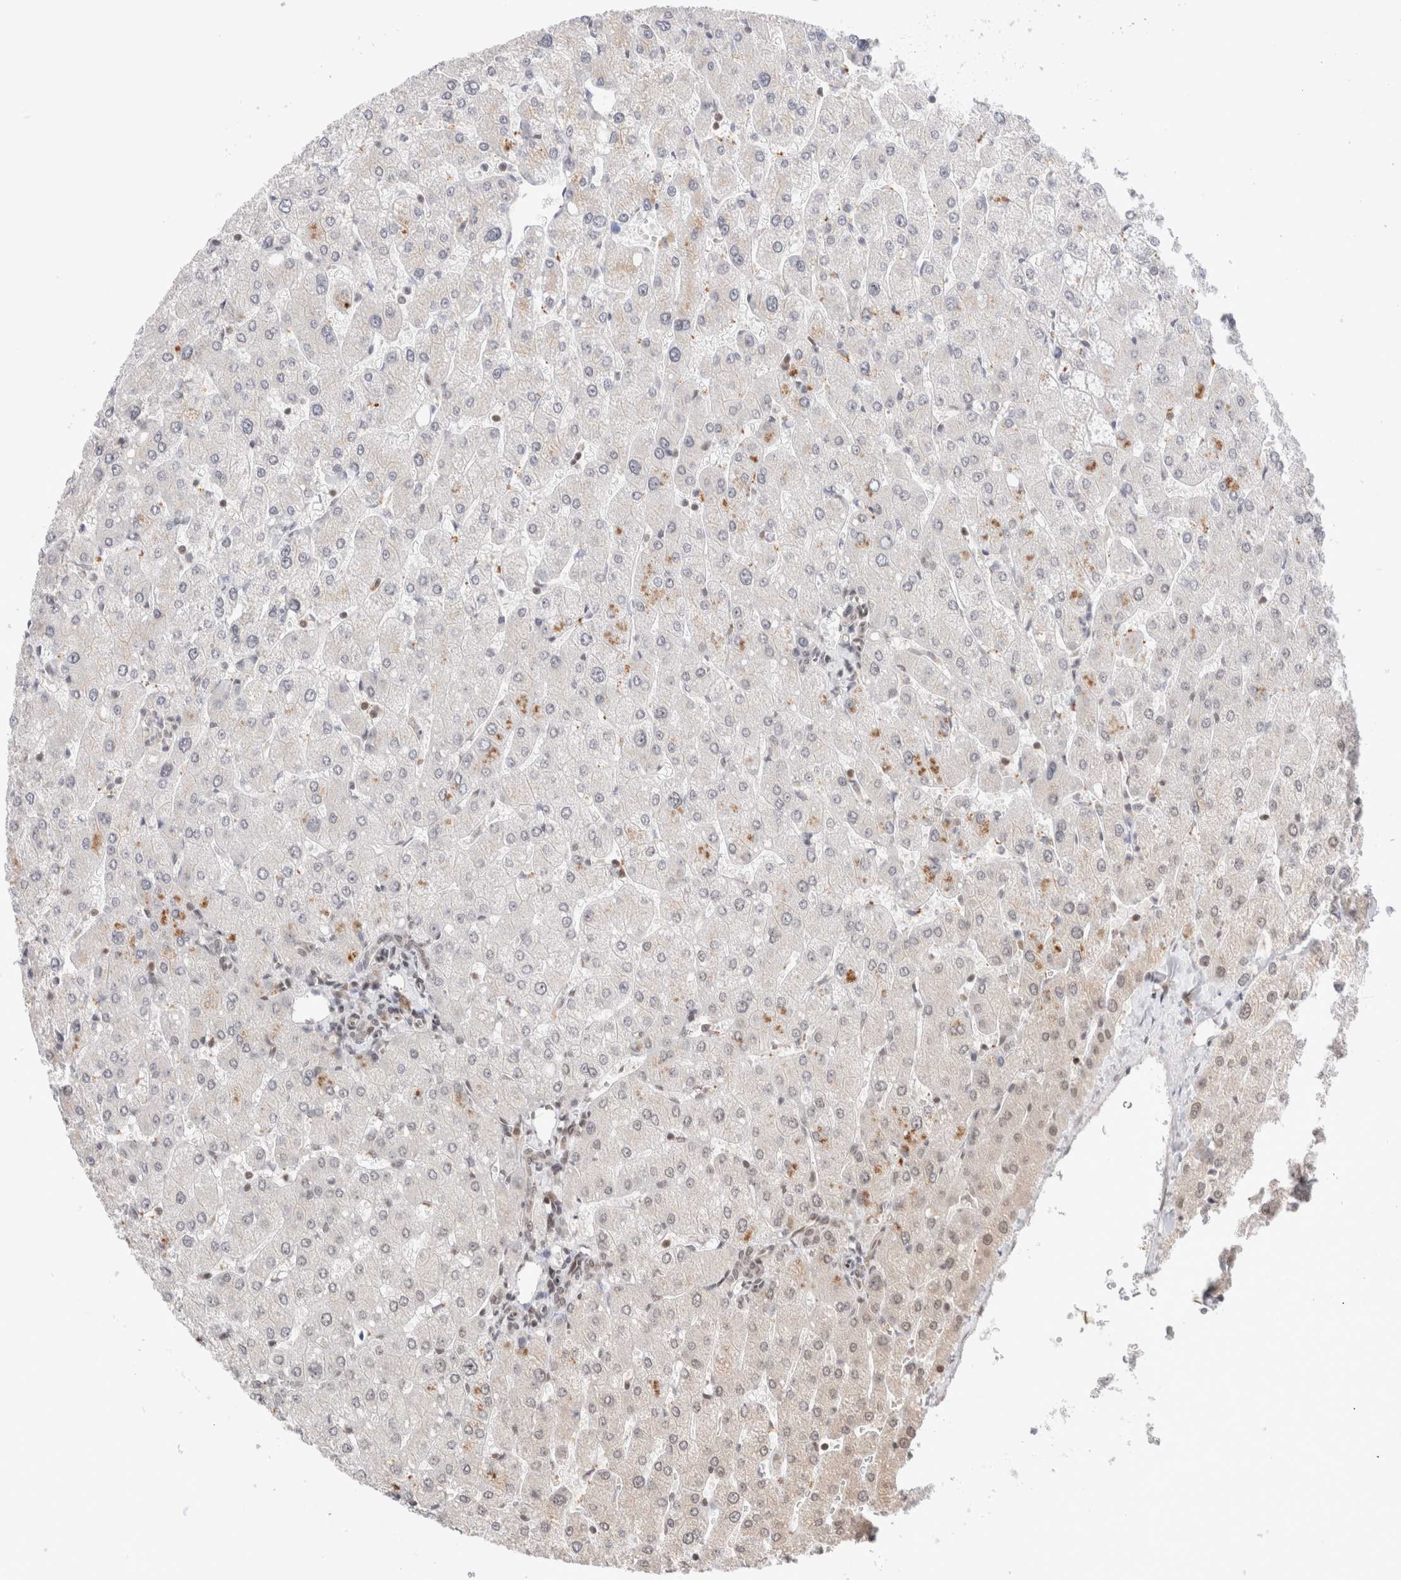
{"staining": {"intensity": "weak", "quantity": "<25%", "location": "nuclear"}, "tissue": "liver", "cell_type": "Cholangiocytes", "image_type": "normal", "snomed": [{"axis": "morphology", "description": "Normal tissue, NOS"}, {"axis": "topography", "description": "Liver"}], "caption": "IHC of normal human liver demonstrates no expression in cholangiocytes.", "gene": "GATAD2A", "patient": {"sex": "male", "age": 55}}